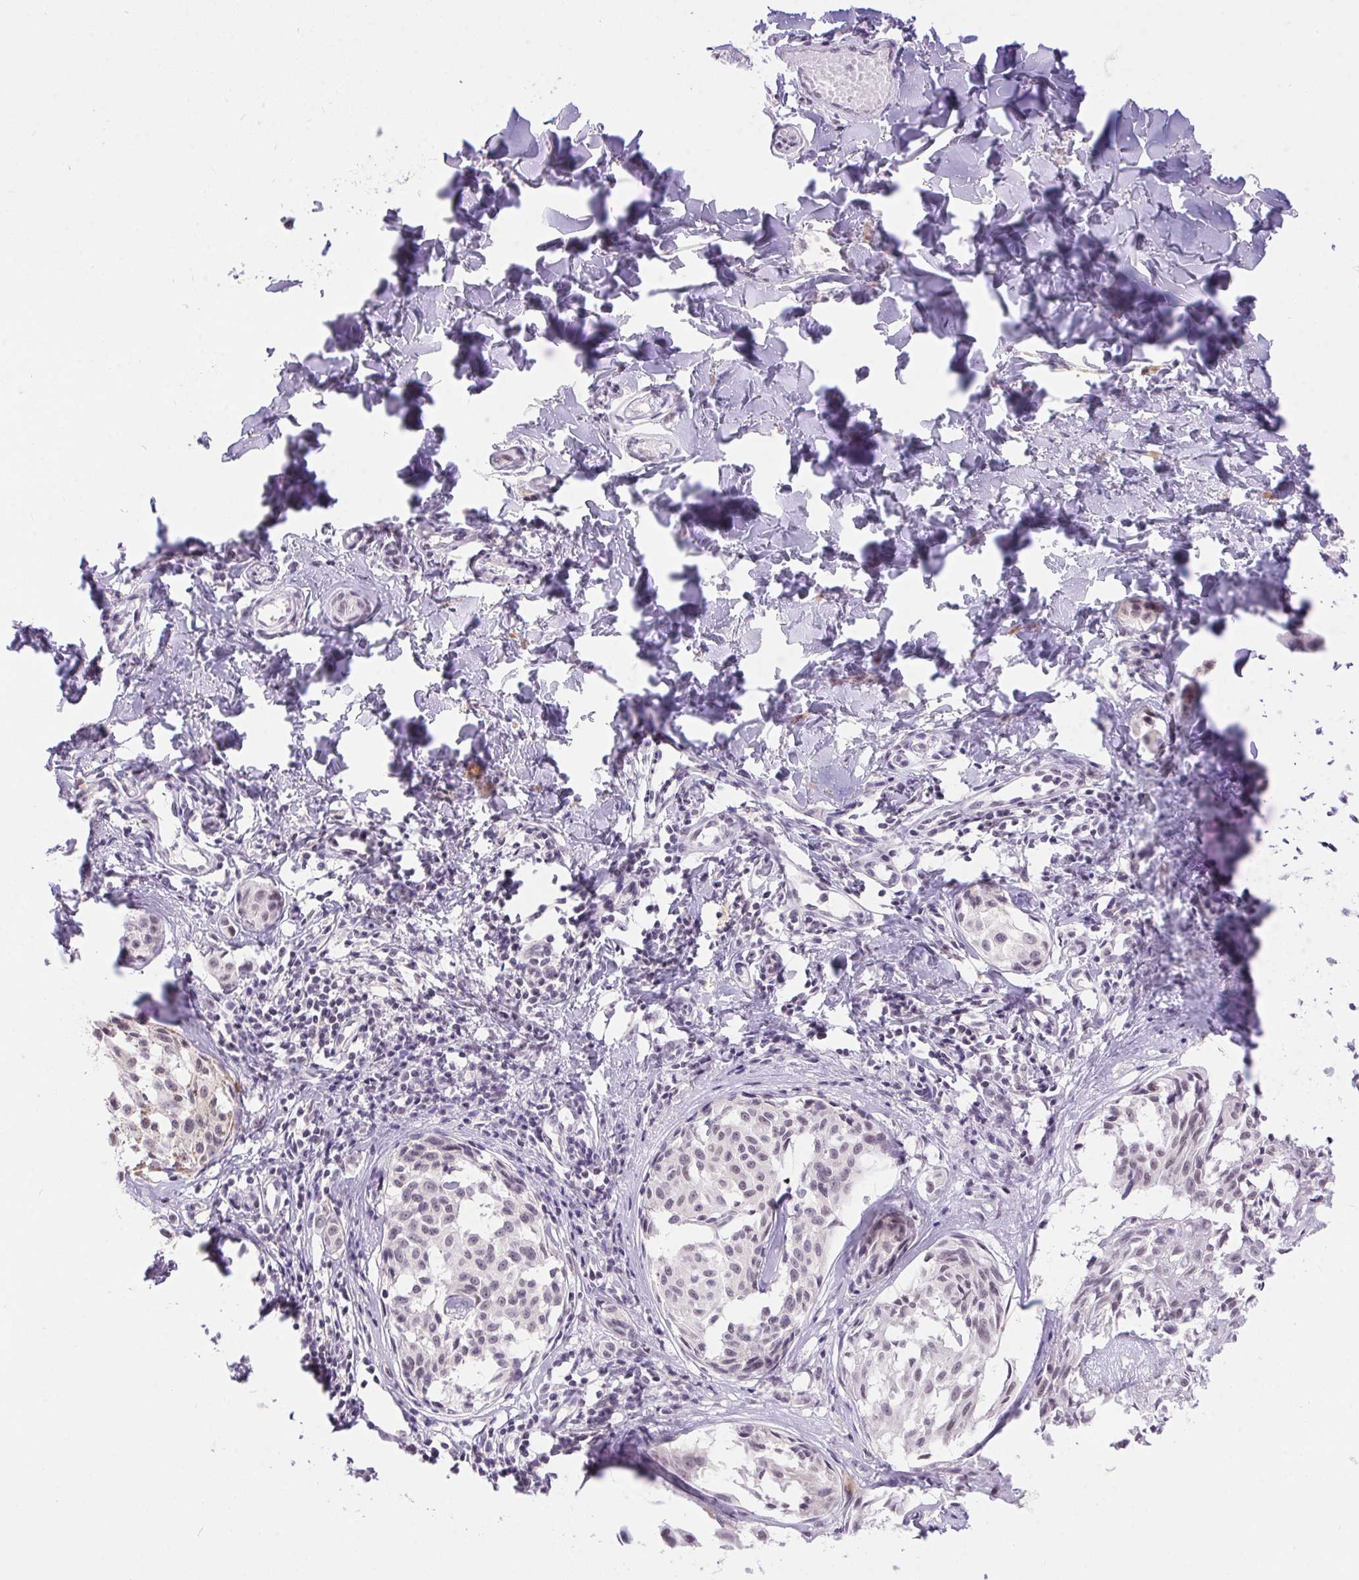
{"staining": {"intensity": "weak", "quantity": "<25%", "location": "nuclear"}, "tissue": "melanoma", "cell_type": "Tumor cells", "image_type": "cancer", "snomed": [{"axis": "morphology", "description": "Malignant melanoma, NOS"}, {"axis": "topography", "description": "Skin"}], "caption": "This is an immunohistochemistry photomicrograph of human malignant melanoma. There is no expression in tumor cells.", "gene": "DDX17", "patient": {"sex": "male", "age": 51}}